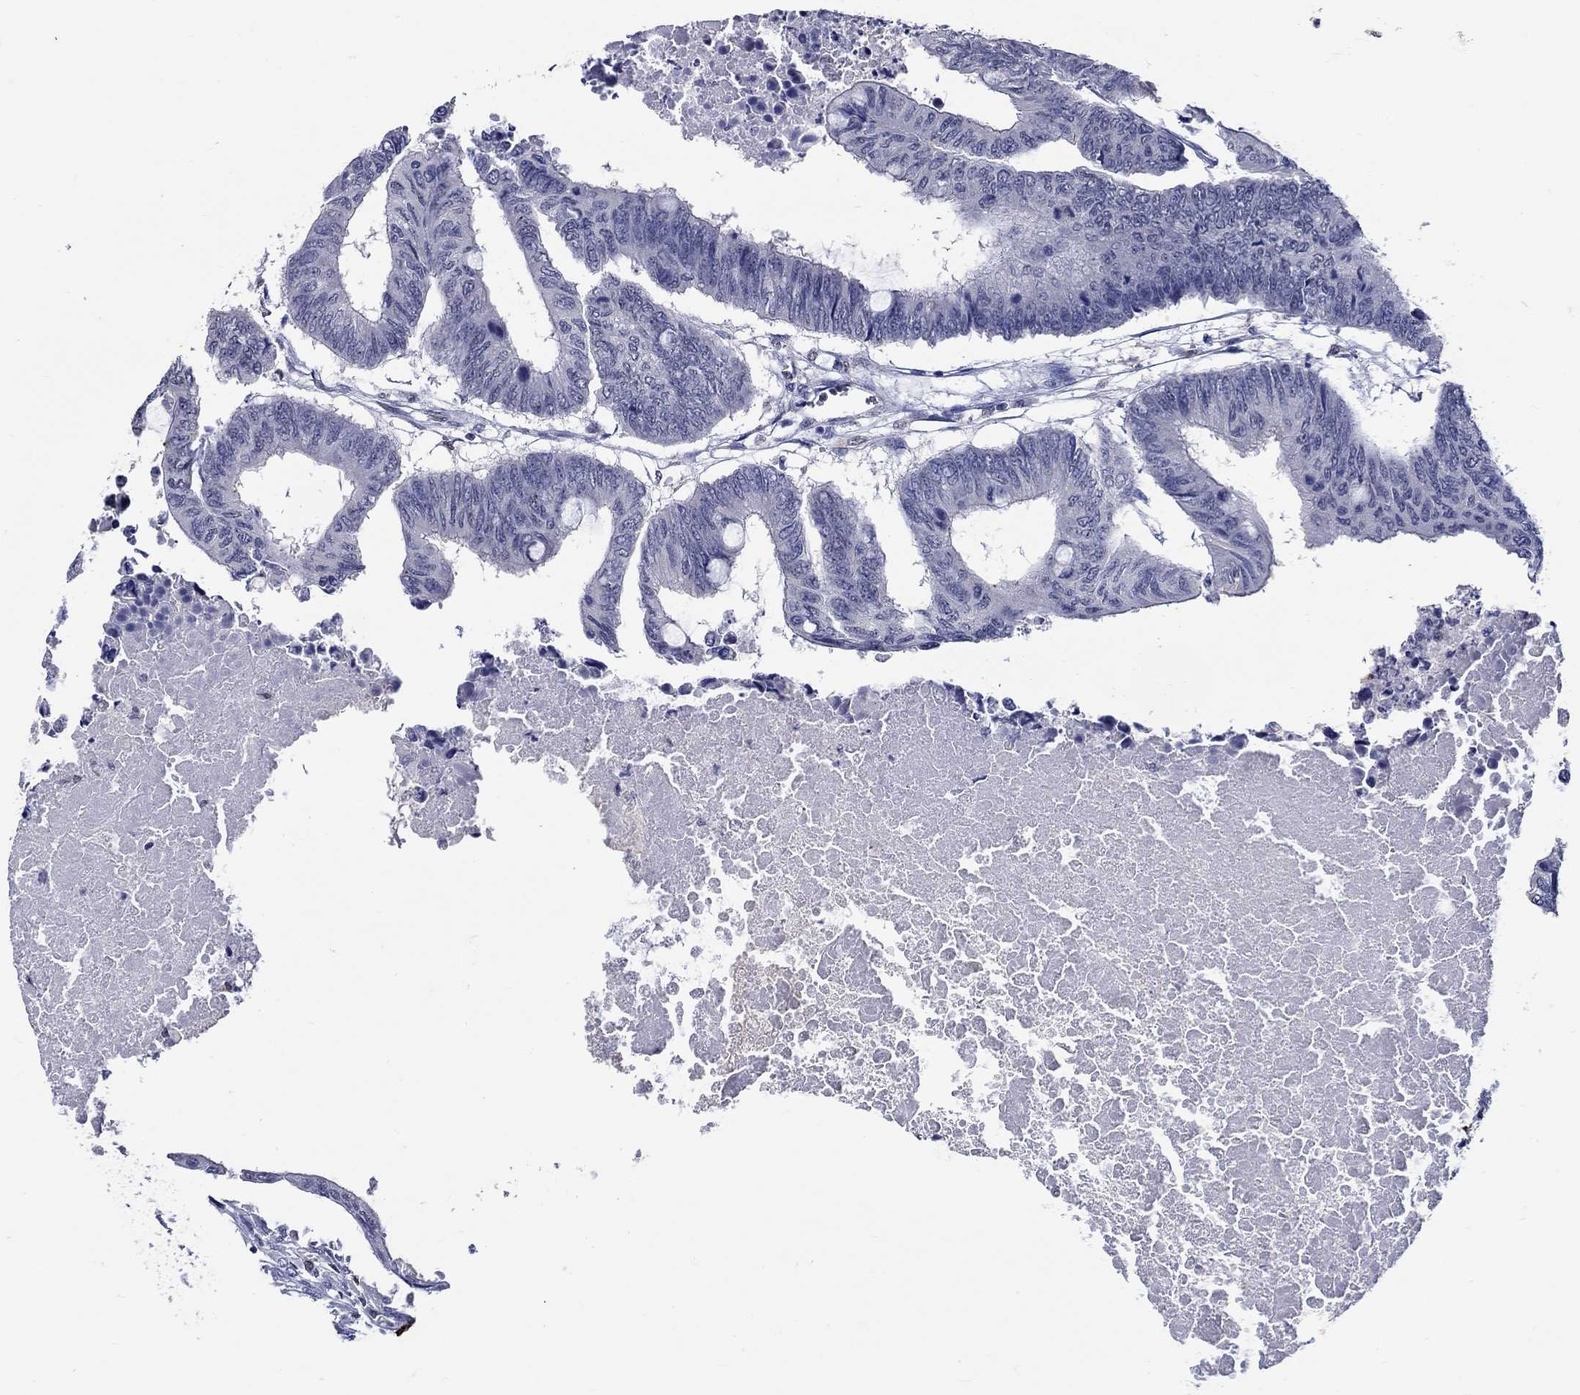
{"staining": {"intensity": "negative", "quantity": "none", "location": "none"}, "tissue": "colorectal cancer", "cell_type": "Tumor cells", "image_type": "cancer", "snomed": [{"axis": "morphology", "description": "Normal tissue, NOS"}, {"axis": "morphology", "description": "Adenocarcinoma, NOS"}, {"axis": "topography", "description": "Rectum"}, {"axis": "topography", "description": "Peripheral nerve tissue"}], "caption": "This is an immunohistochemistry (IHC) histopathology image of human adenocarcinoma (colorectal). There is no expression in tumor cells.", "gene": "GATA2", "patient": {"sex": "male", "age": 92}}